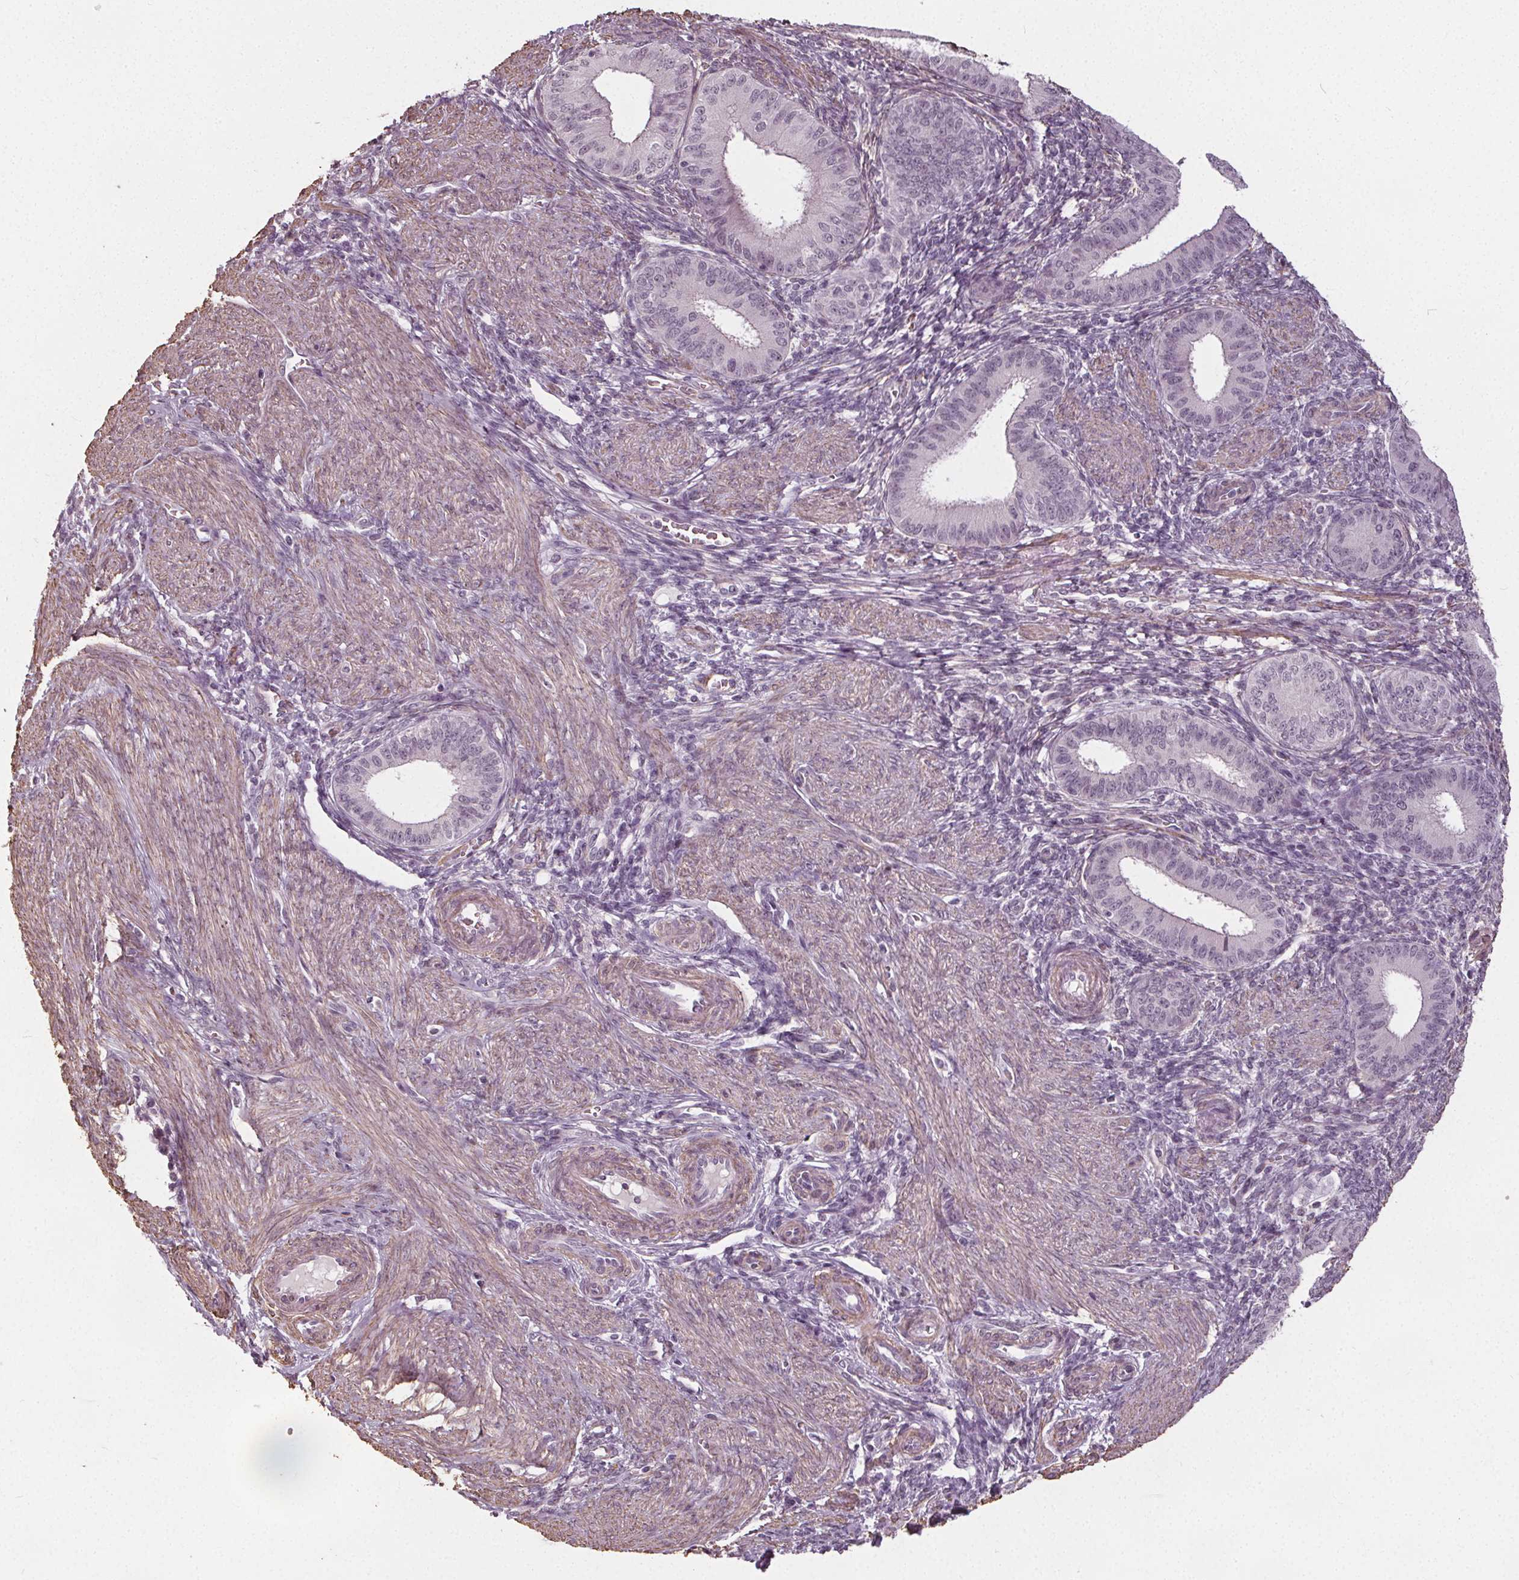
{"staining": {"intensity": "negative", "quantity": "none", "location": "none"}, "tissue": "endometrium", "cell_type": "Cells in endometrial stroma", "image_type": "normal", "snomed": [{"axis": "morphology", "description": "Normal tissue, NOS"}, {"axis": "topography", "description": "Endometrium"}], "caption": "Cells in endometrial stroma show no significant staining in normal endometrium. The staining was performed using DAB to visualize the protein expression in brown, while the nuclei were stained in blue with hematoxylin (Magnification: 20x).", "gene": "PKP1", "patient": {"sex": "female", "age": 39}}